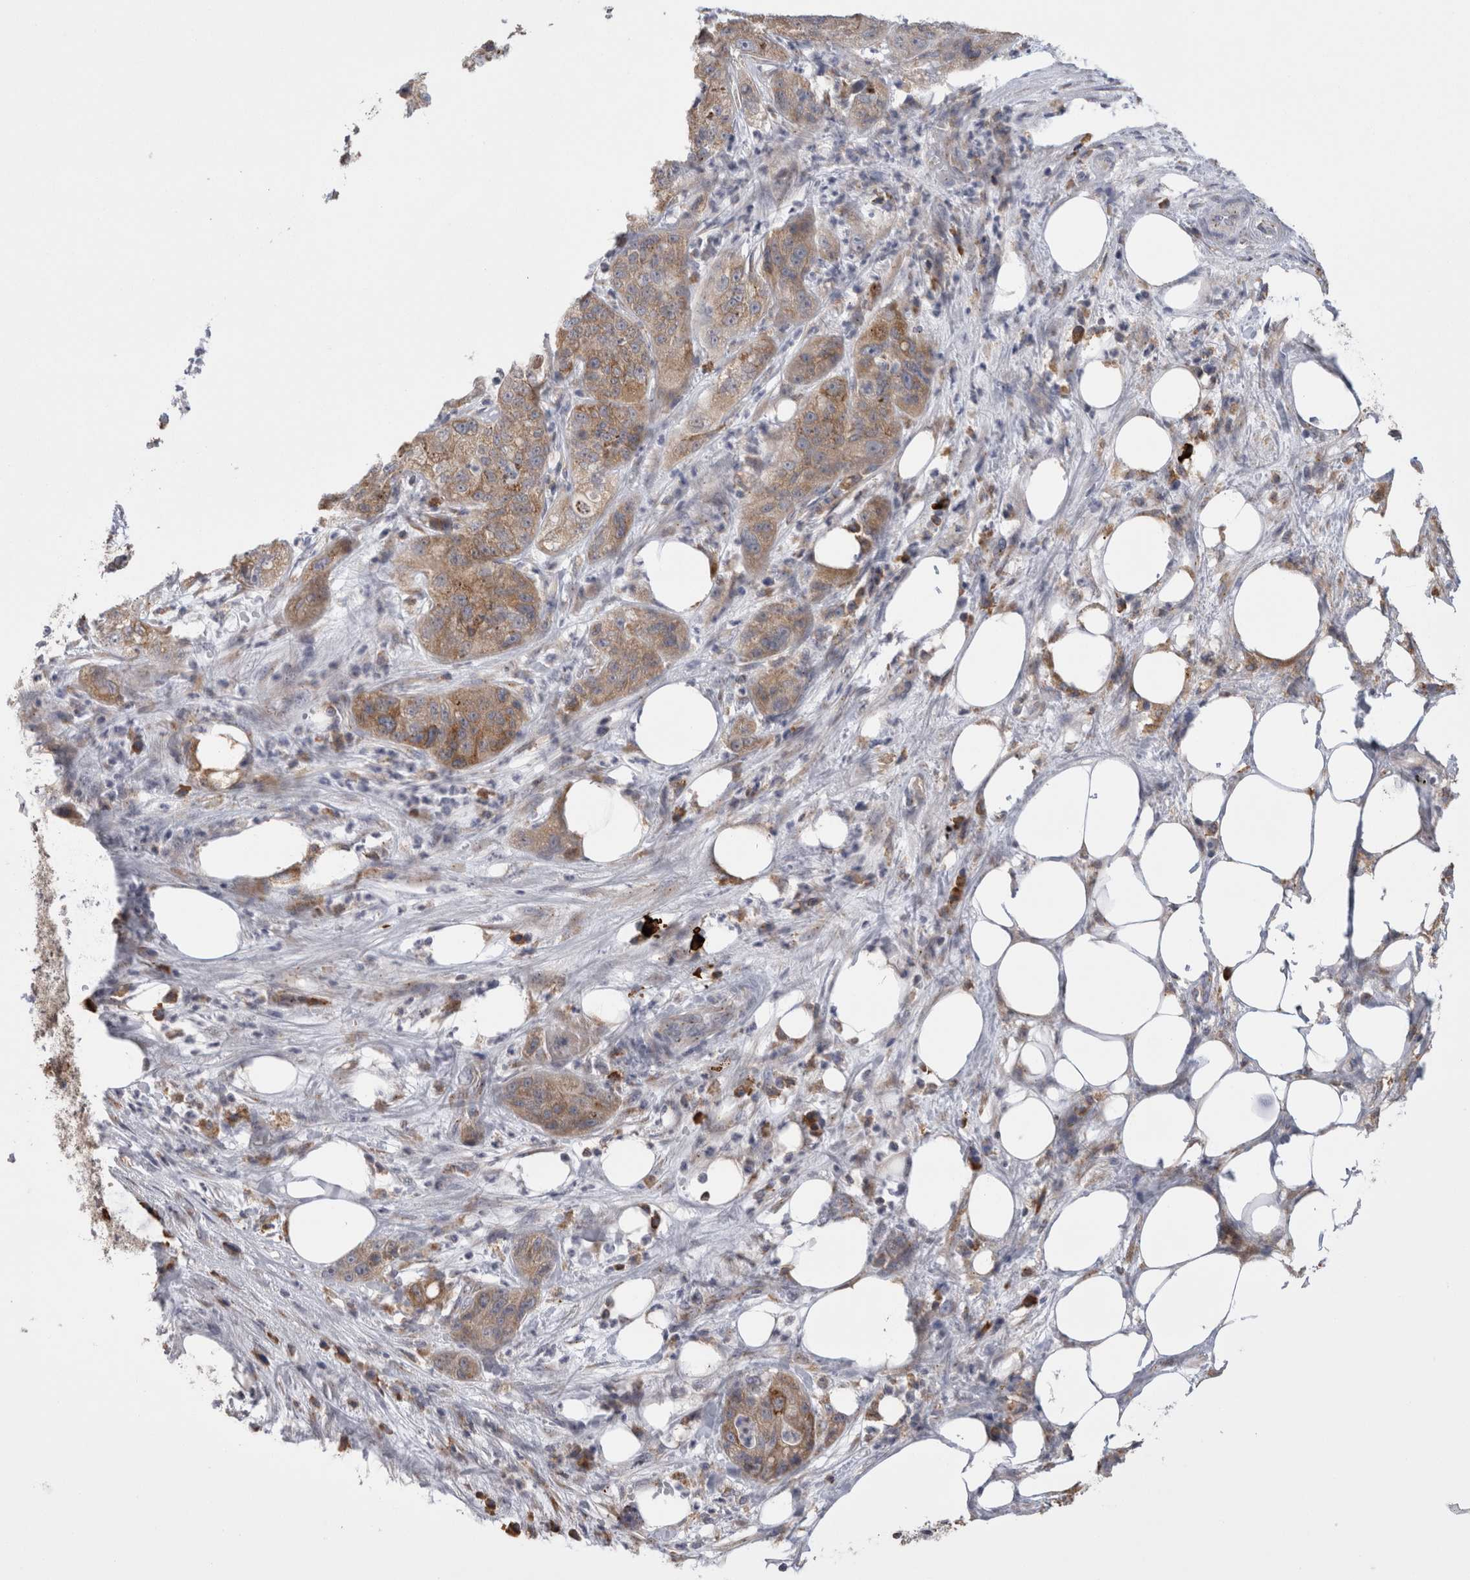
{"staining": {"intensity": "moderate", "quantity": ">75%", "location": "cytoplasmic/membranous"}, "tissue": "pancreatic cancer", "cell_type": "Tumor cells", "image_type": "cancer", "snomed": [{"axis": "morphology", "description": "Adenocarcinoma, NOS"}, {"axis": "topography", "description": "Pancreas"}], "caption": "This image exhibits IHC staining of pancreatic cancer, with medium moderate cytoplasmic/membranous expression in about >75% of tumor cells.", "gene": "ZNF341", "patient": {"sex": "female", "age": 78}}